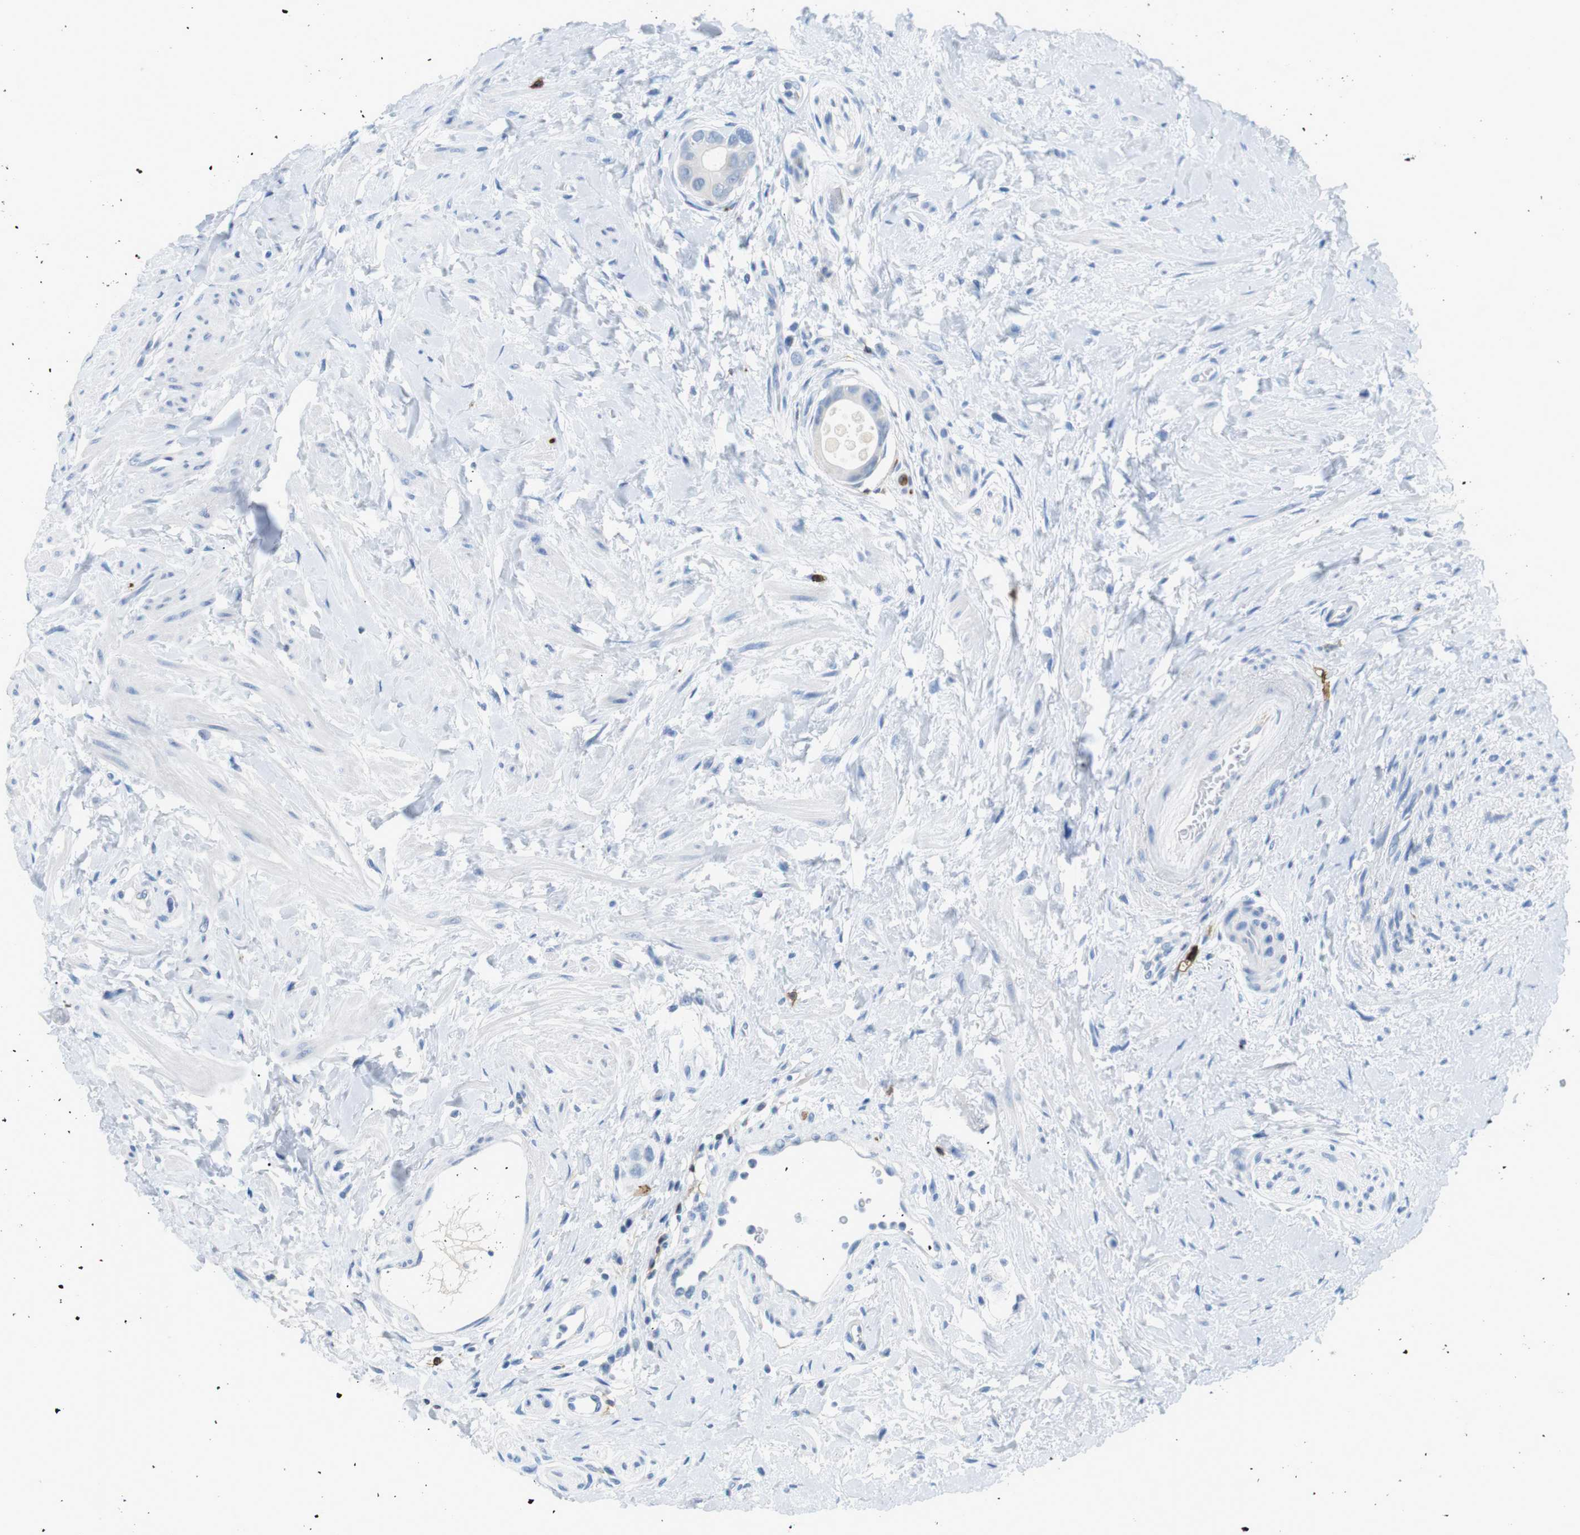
{"staining": {"intensity": "negative", "quantity": "none", "location": "none"}, "tissue": "colorectal cancer", "cell_type": "Tumor cells", "image_type": "cancer", "snomed": [{"axis": "morphology", "description": "Adenocarcinoma, NOS"}, {"axis": "topography", "description": "Rectum"}], "caption": "The histopathology image demonstrates no staining of tumor cells in colorectal cancer (adenocarcinoma).", "gene": "TNFRSF4", "patient": {"sex": "male", "age": 51}}